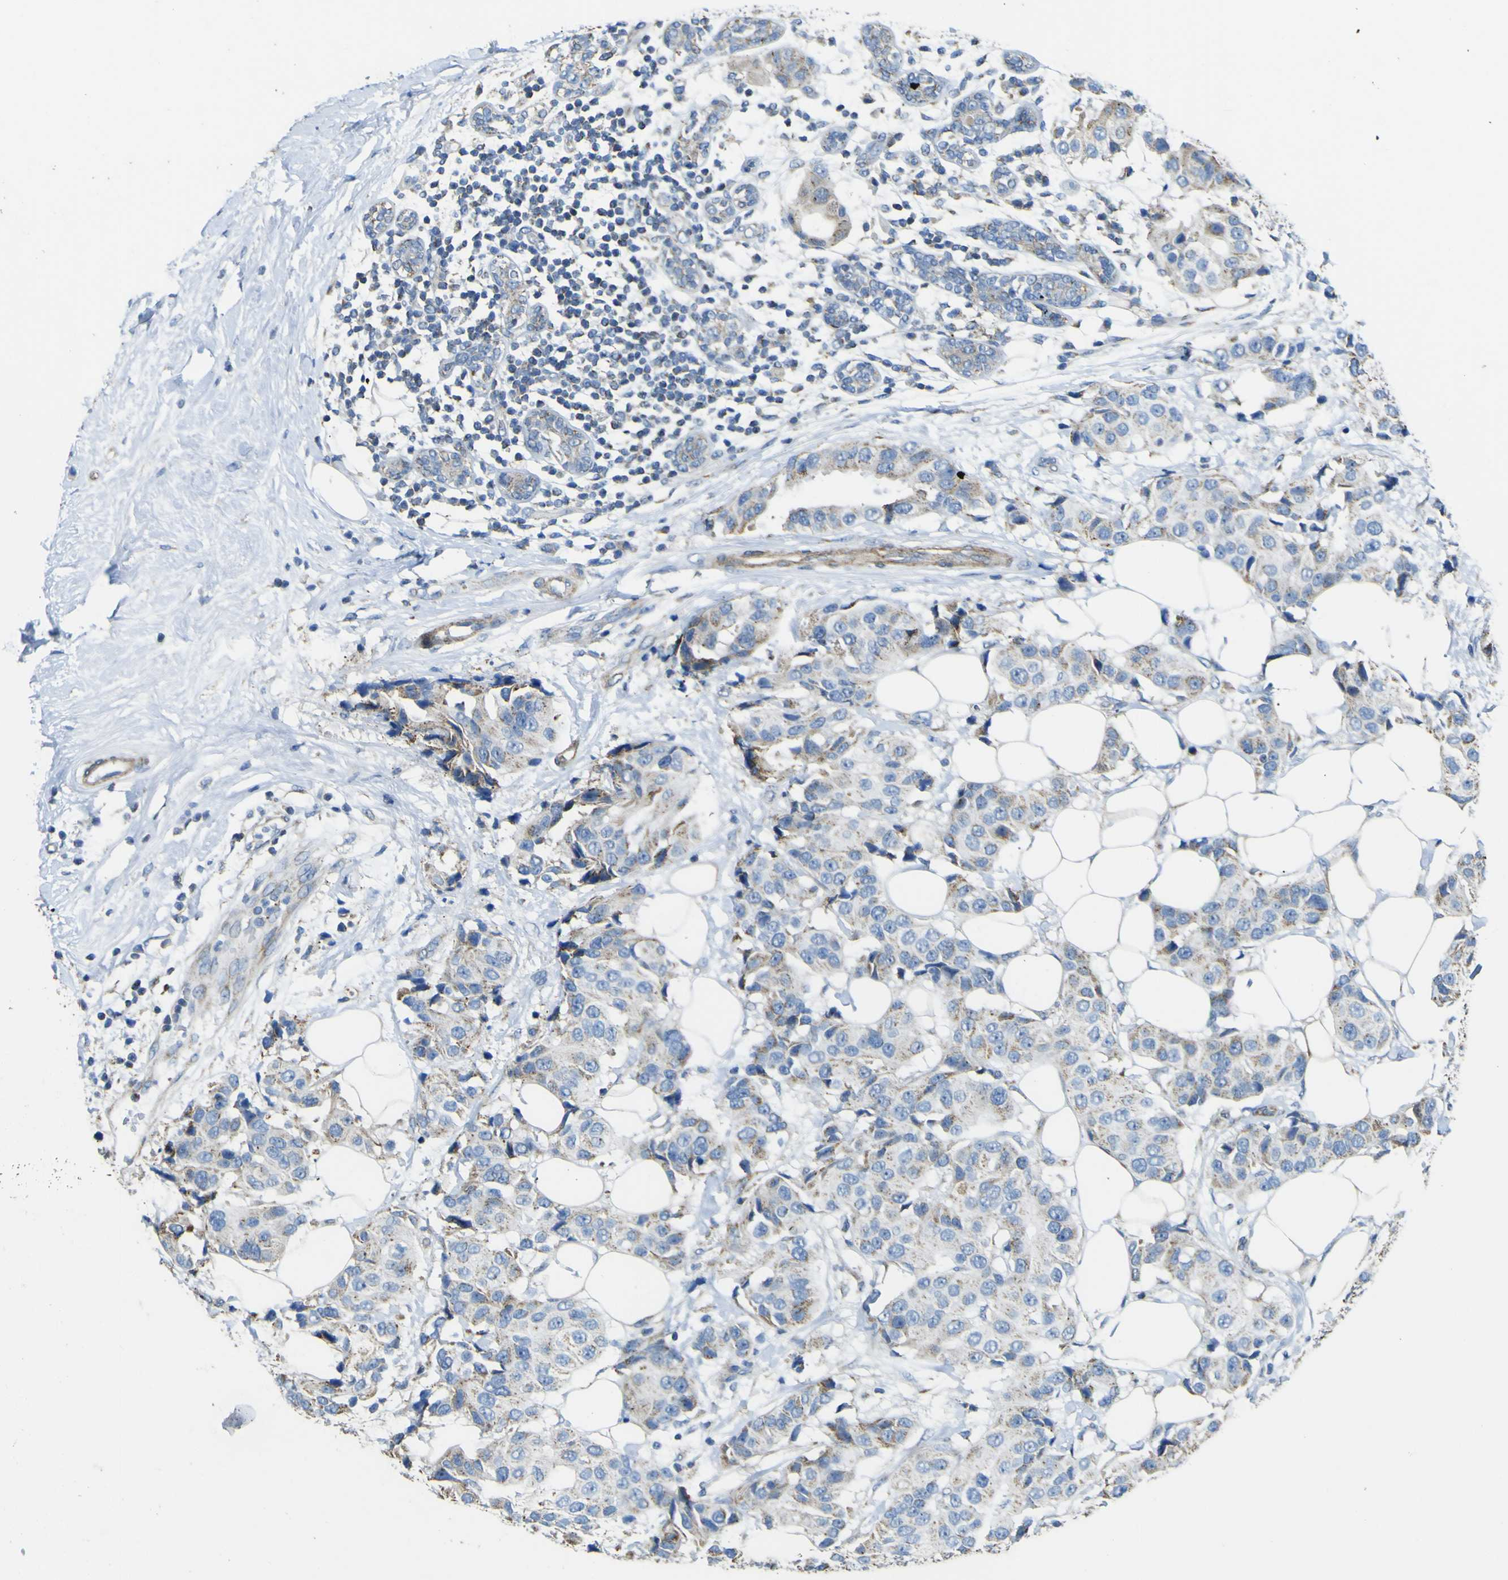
{"staining": {"intensity": "weak", "quantity": "25%-75%", "location": "cytoplasmic/membranous"}, "tissue": "breast cancer", "cell_type": "Tumor cells", "image_type": "cancer", "snomed": [{"axis": "morphology", "description": "Normal tissue, NOS"}, {"axis": "morphology", "description": "Duct carcinoma"}, {"axis": "topography", "description": "Breast"}], "caption": "Immunohistochemical staining of human breast invasive ductal carcinoma shows weak cytoplasmic/membranous protein positivity in about 25%-75% of tumor cells.", "gene": "ALDH18A1", "patient": {"sex": "female", "age": 39}}